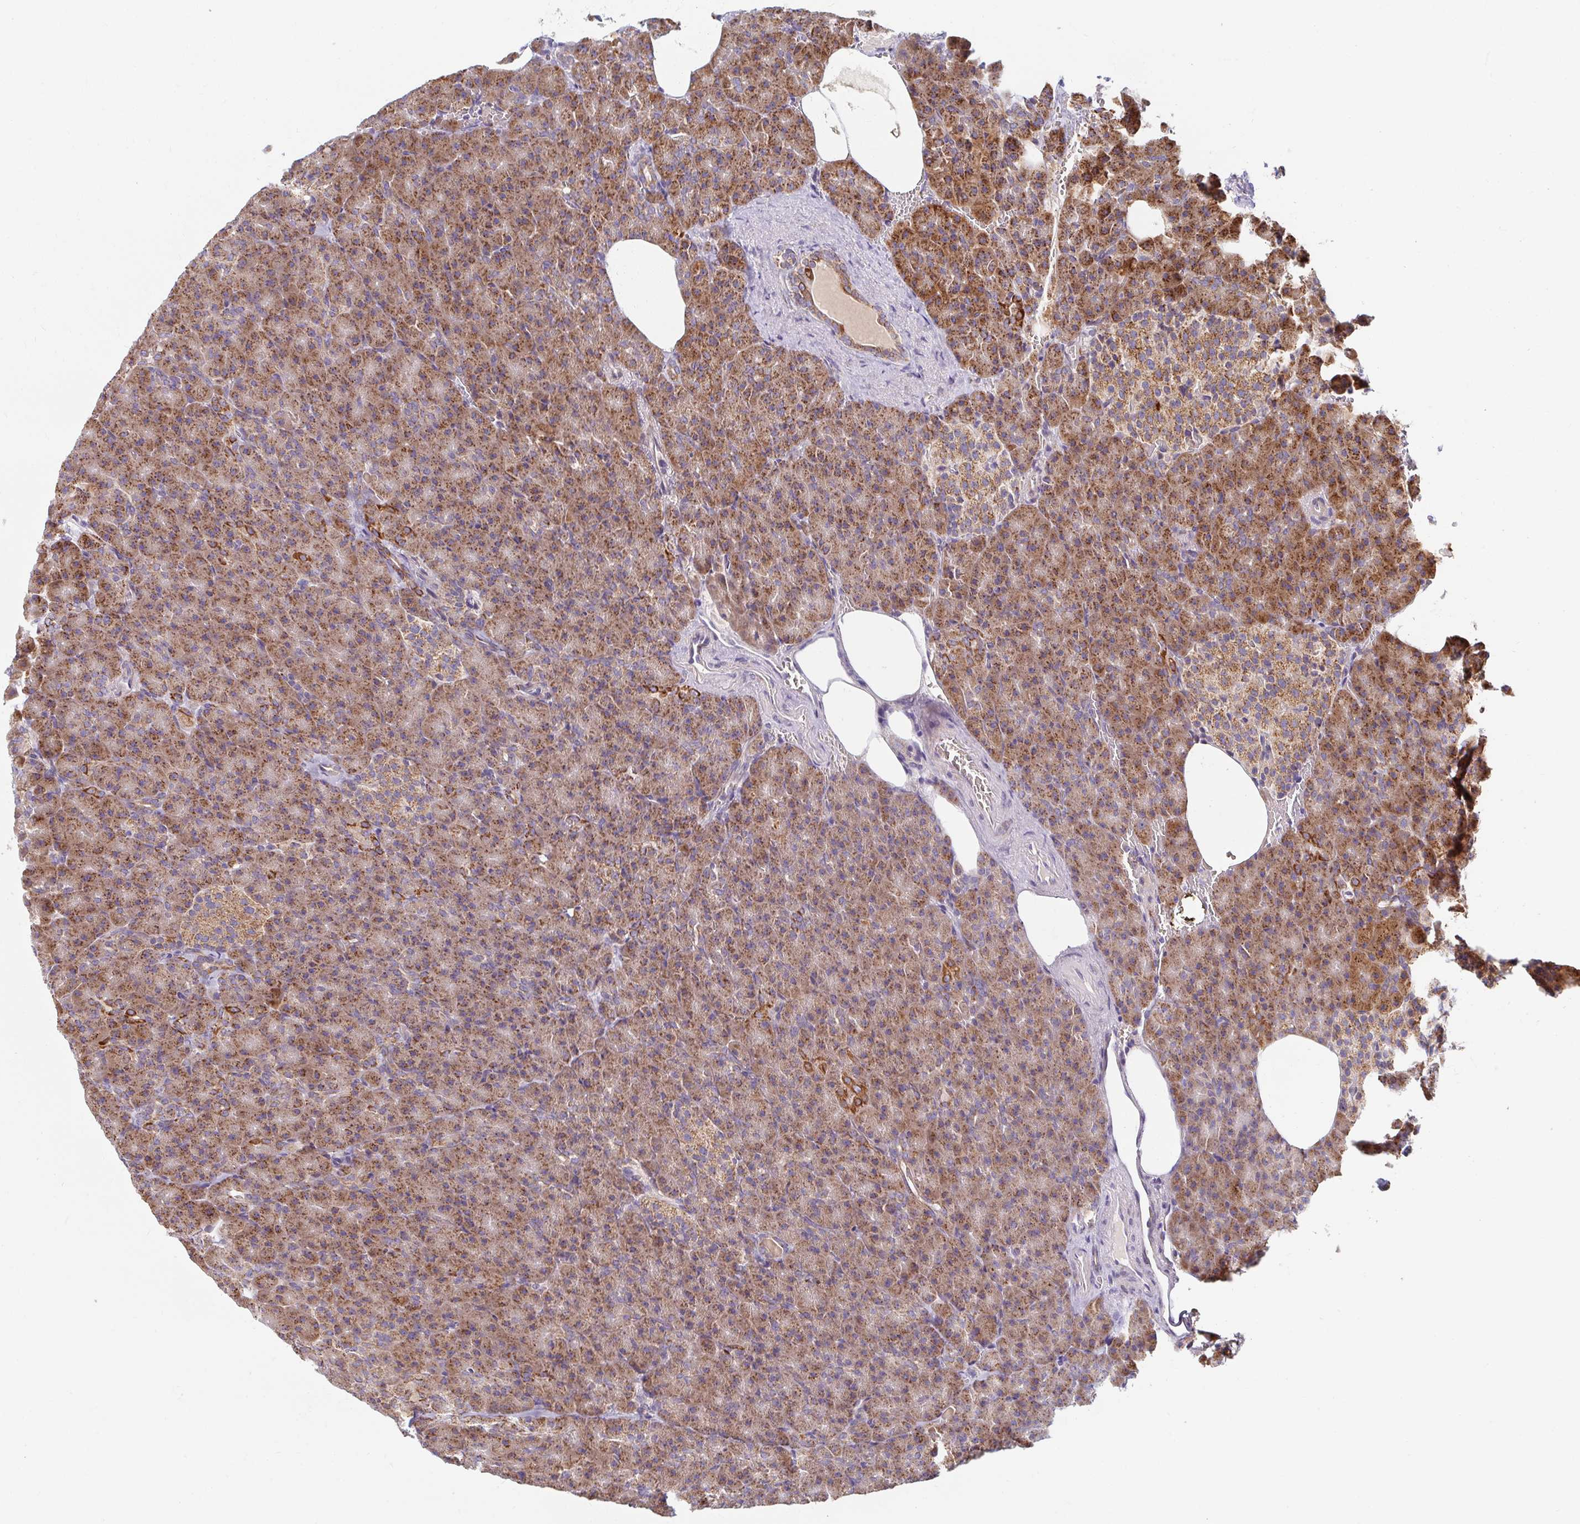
{"staining": {"intensity": "moderate", "quantity": ">75%", "location": "cytoplasmic/membranous"}, "tissue": "pancreas", "cell_type": "Exocrine glandular cells", "image_type": "normal", "snomed": [{"axis": "morphology", "description": "Normal tissue, NOS"}, {"axis": "topography", "description": "Pancreas"}], "caption": "Protein analysis of unremarkable pancreas reveals moderate cytoplasmic/membranous positivity in about >75% of exocrine glandular cells.", "gene": "SKP2", "patient": {"sex": "female", "age": 74}}